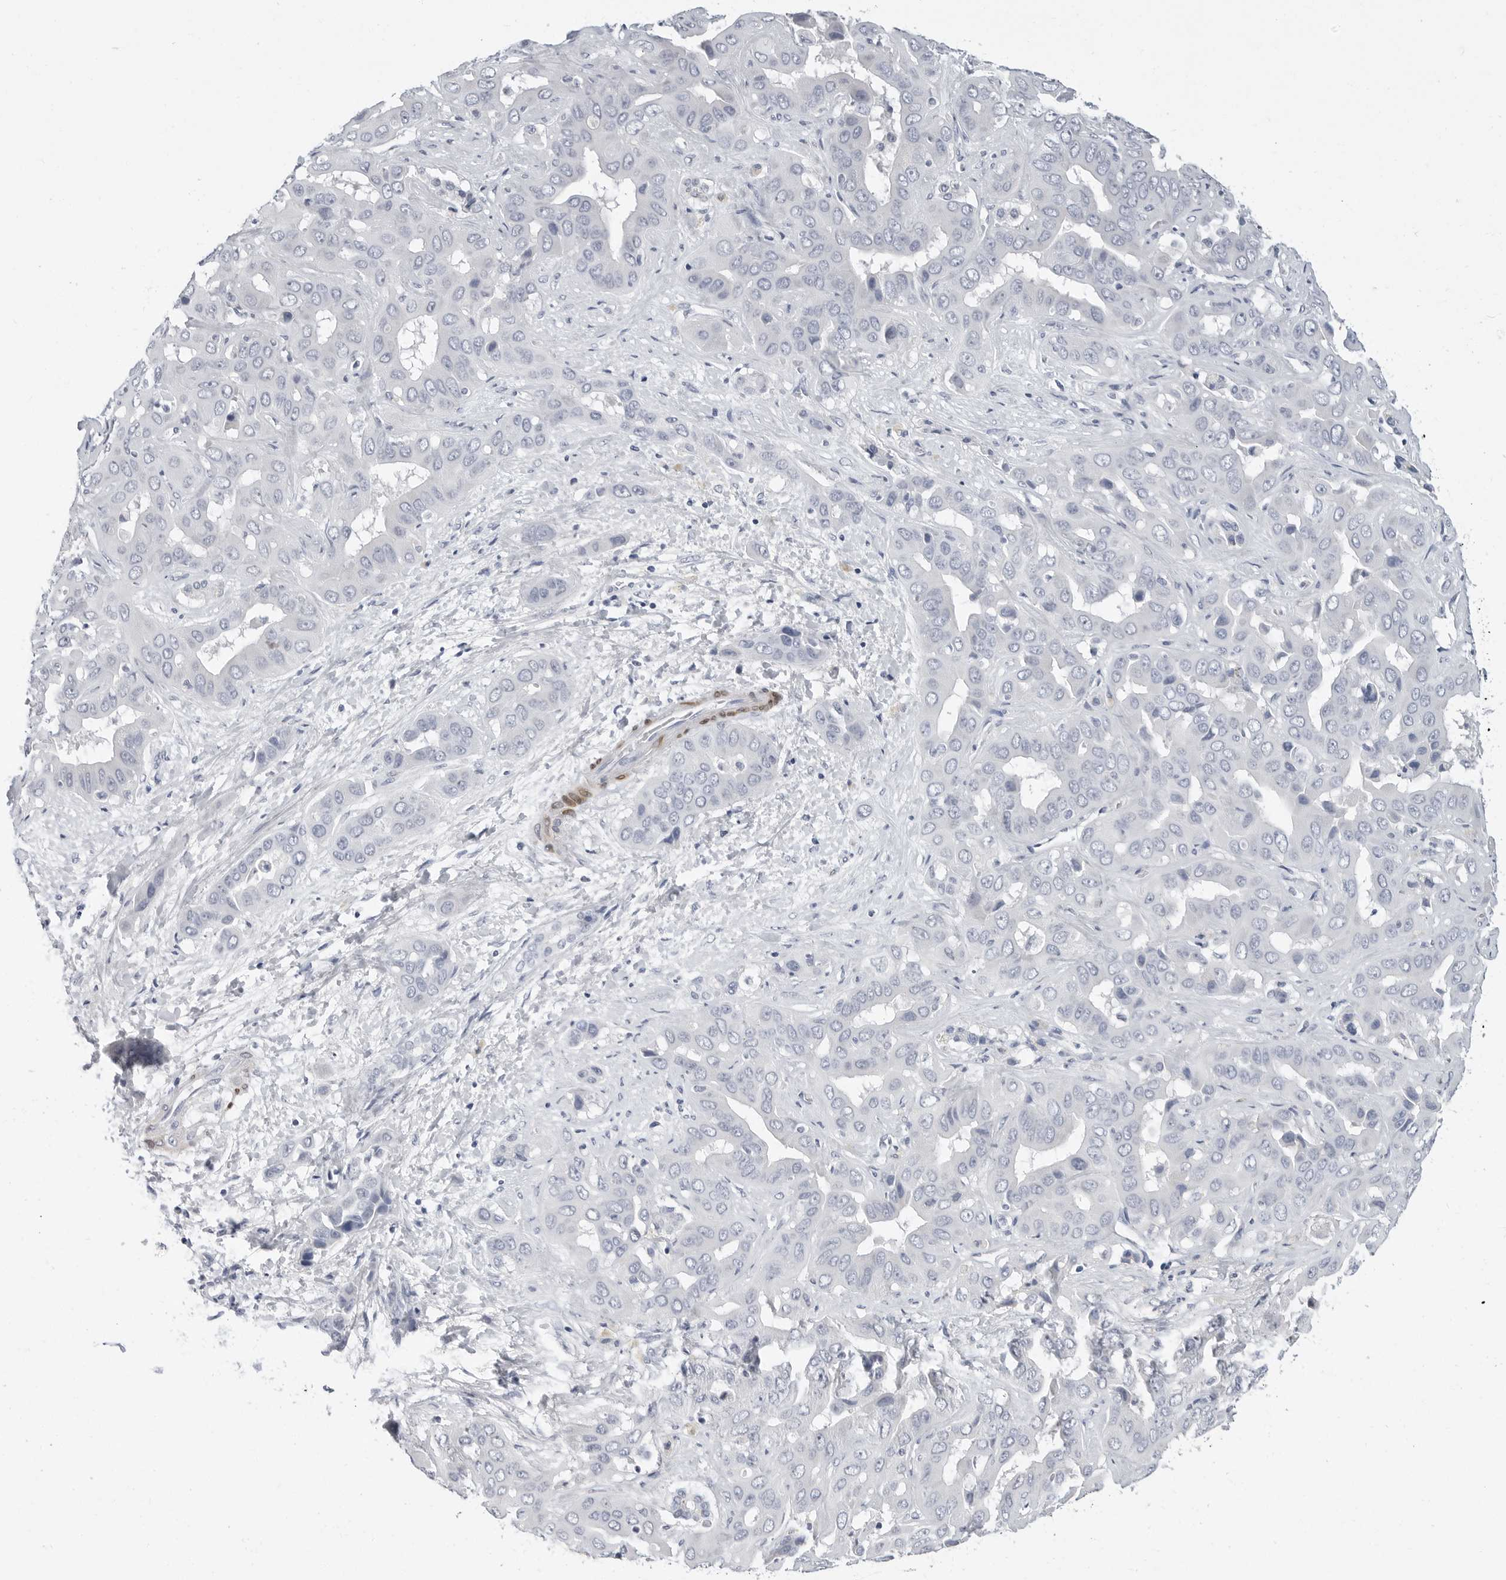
{"staining": {"intensity": "negative", "quantity": "none", "location": "none"}, "tissue": "liver cancer", "cell_type": "Tumor cells", "image_type": "cancer", "snomed": [{"axis": "morphology", "description": "Cholangiocarcinoma"}, {"axis": "topography", "description": "Liver"}], "caption": "Immunohistochemical staining of cholangiocarcinoma (liver) reveals no significant positivity in tumor cells. (Brightfield microscopy of DAB IHC at high magnification).", "gene": "PLN", "patient": {"sex": "female", "age": 52}}